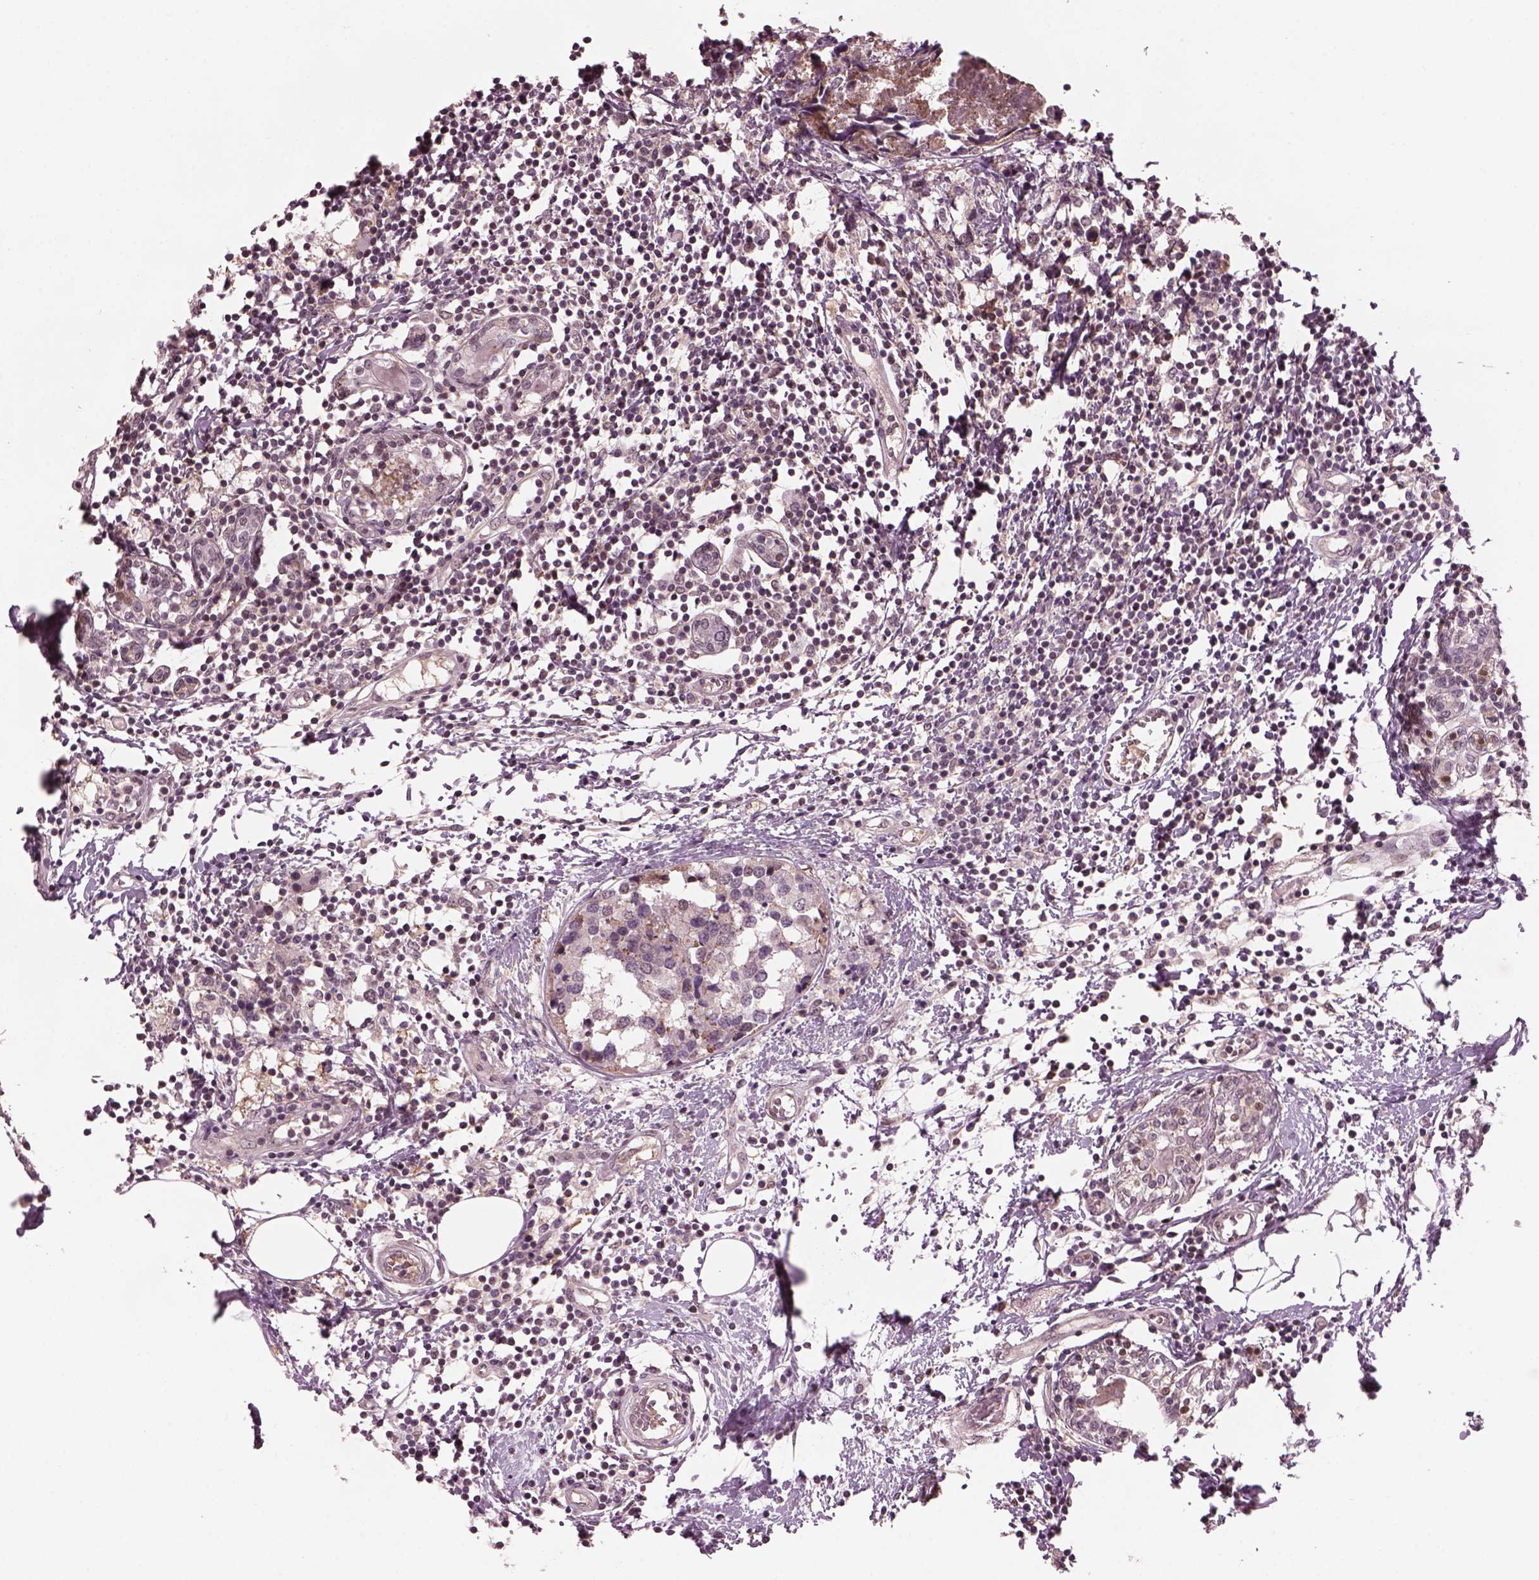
{"staining": {"intensity": "moderate", "quantity": "<25%", "location": "cytoplasmic/membranous,nuclear"}, "tissue": "breast cancer", "cell_type": "Tumor cells", "image_type": "cancer", "snomed": [{"axis": "morphology", "description": "Lobular carcinoma"}, {"axis": "topography", "description": "Breast"}], "caption": "IHC photomicrograph of neoplastic tissue: human lobular carcinoma (breast) stained using immunohistochemistry shows low levels of moderate protein expression localized specifically in the cytoplasmic/membranous and nuclear of tumor cells, appearing as a cytoplasmic/membranous and nuclear brown color.", "gene": "SRI", "patient": {"sex": "female", "age": 59}}